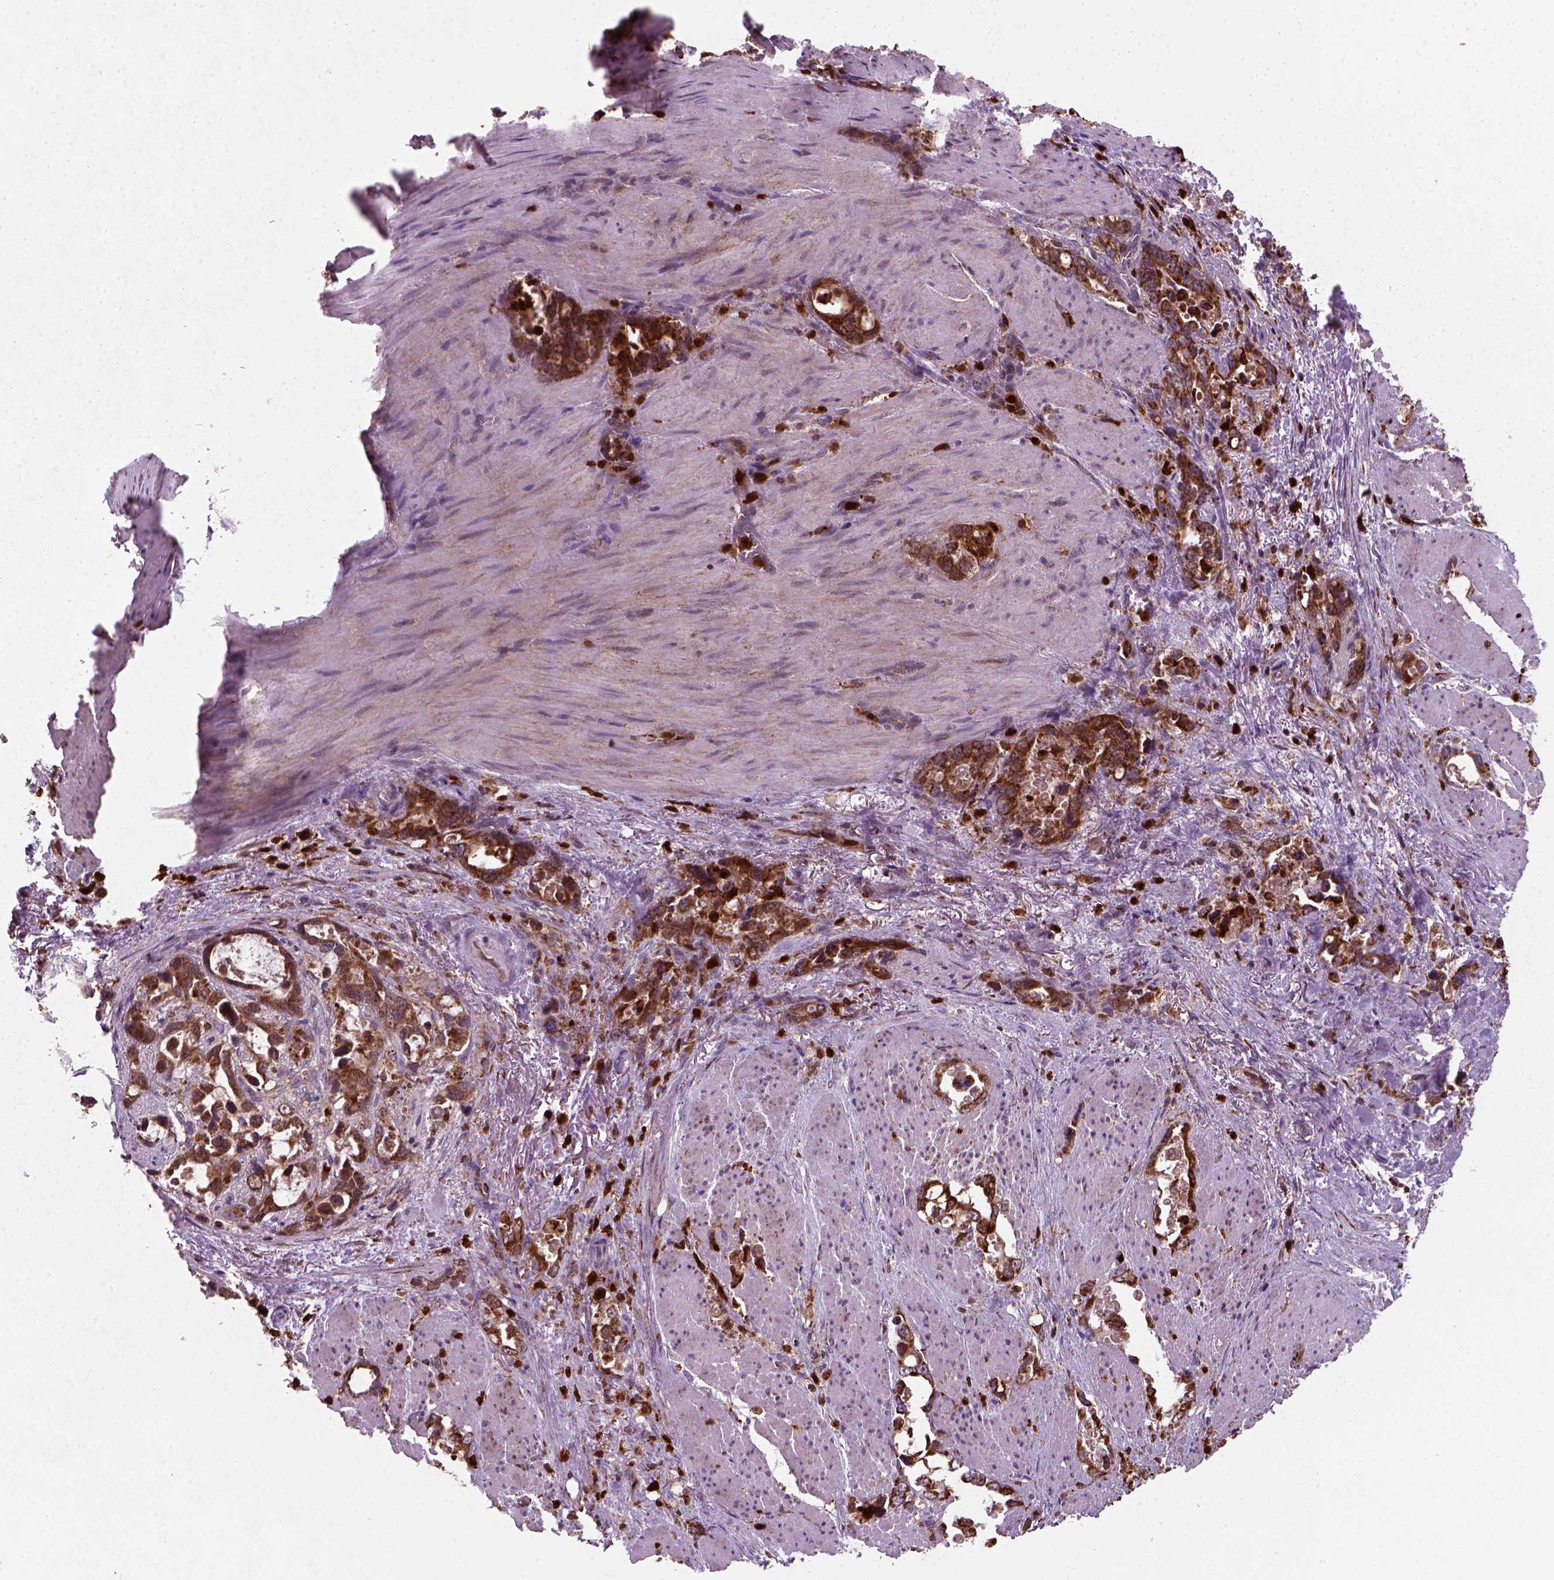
{"staining": {"intensity": "strong", "quantity": ">75%", "location": "cytoplasmic/membranous"}, "tissue": "stomach cancer", "cell_type": "Tumor cells", "image_type": "cancer", "snomed": [{"axis": "morphology", "description": "Normal tissue, NOS"}, {"axis": "morphology", "description": "Adenocarcinoma, NOS"}, {"axis": "topography", "description": "Esophagus"}, {"axis": "topography", "description": "Stomach, upper"}], "caption": "Protein analysis of stomach cancer tissue displays strong cytoplasmic/membranous positivity in approximately >75% of tumor cells. Ihc stains the protein in brown and the nuclei are stained blue.", "gene": "NUDT16L1", "patient": {"sex": "male", "age": 74}}